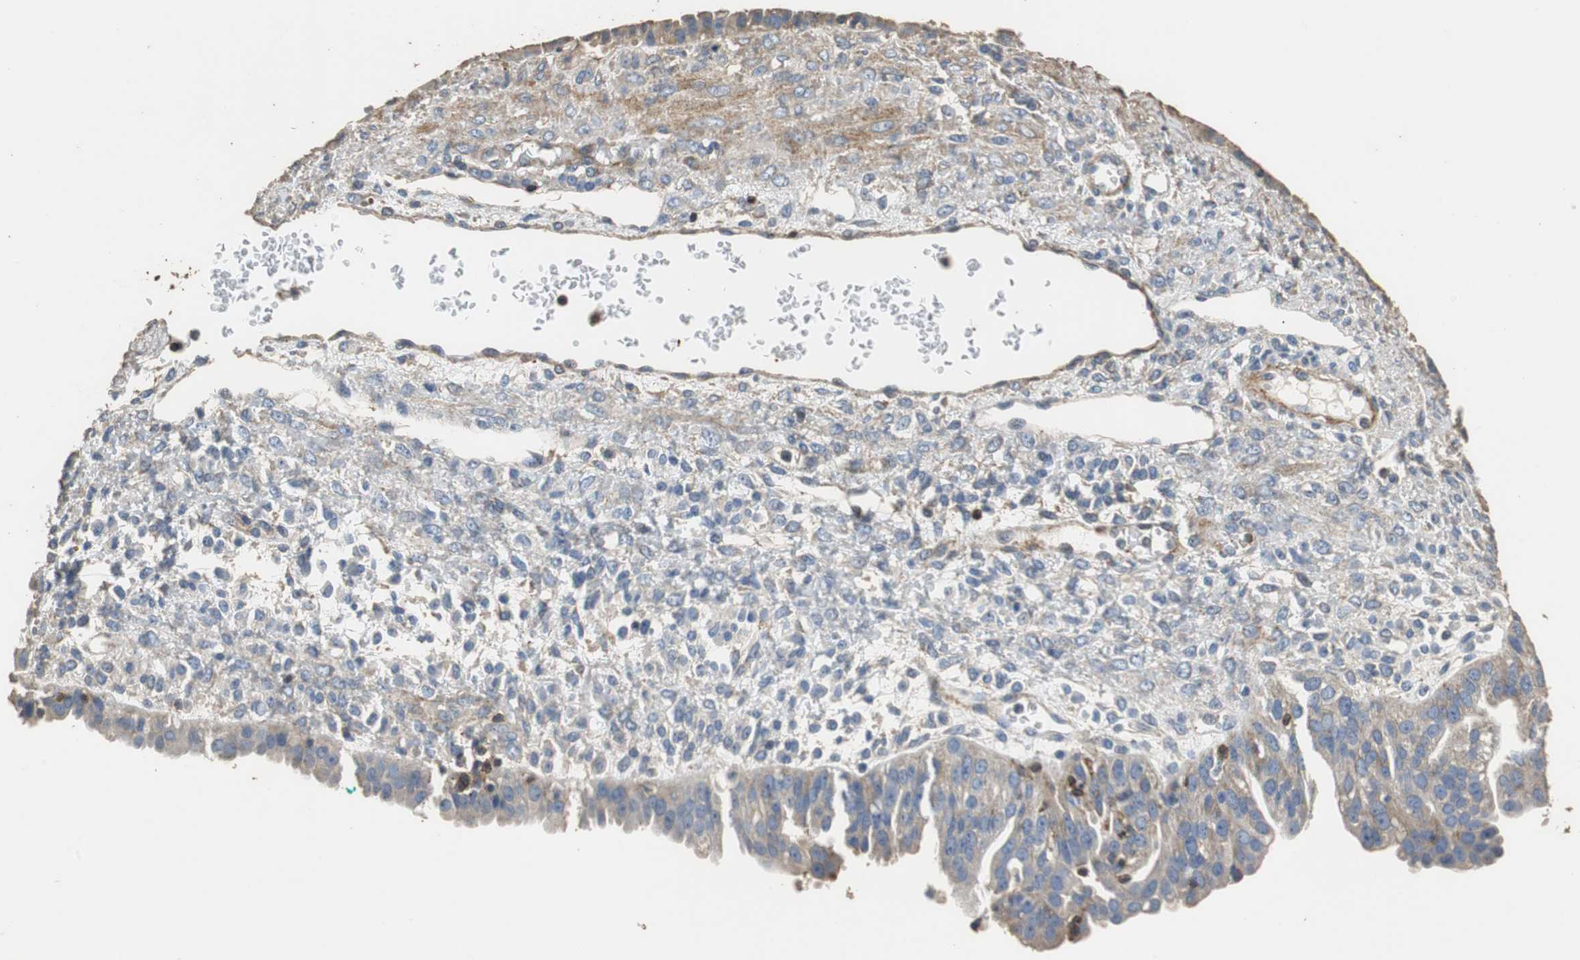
{"staining": {"intensity": "weak", "quantity": ">75%", "location": "cytoplasmic/membranous"}, "tissue": "ovarian cancer", "cell_type": "Tumor cells", "image_type": "cancer", "snomed": [{"axis": "morphology", "description": "Carcinoma, NOS"}, {"axis": "topography", "description": "Soft tissue"}, {"axis": "topography", "description": "Ovary"}], "caption": "Carcinoma (ovarian) tissue displays weak cytoplasmic/membranous positivity in about >75% of tumor cells", "gene": "PRKRA", "patient": {"sex": "female", "age": 54}}